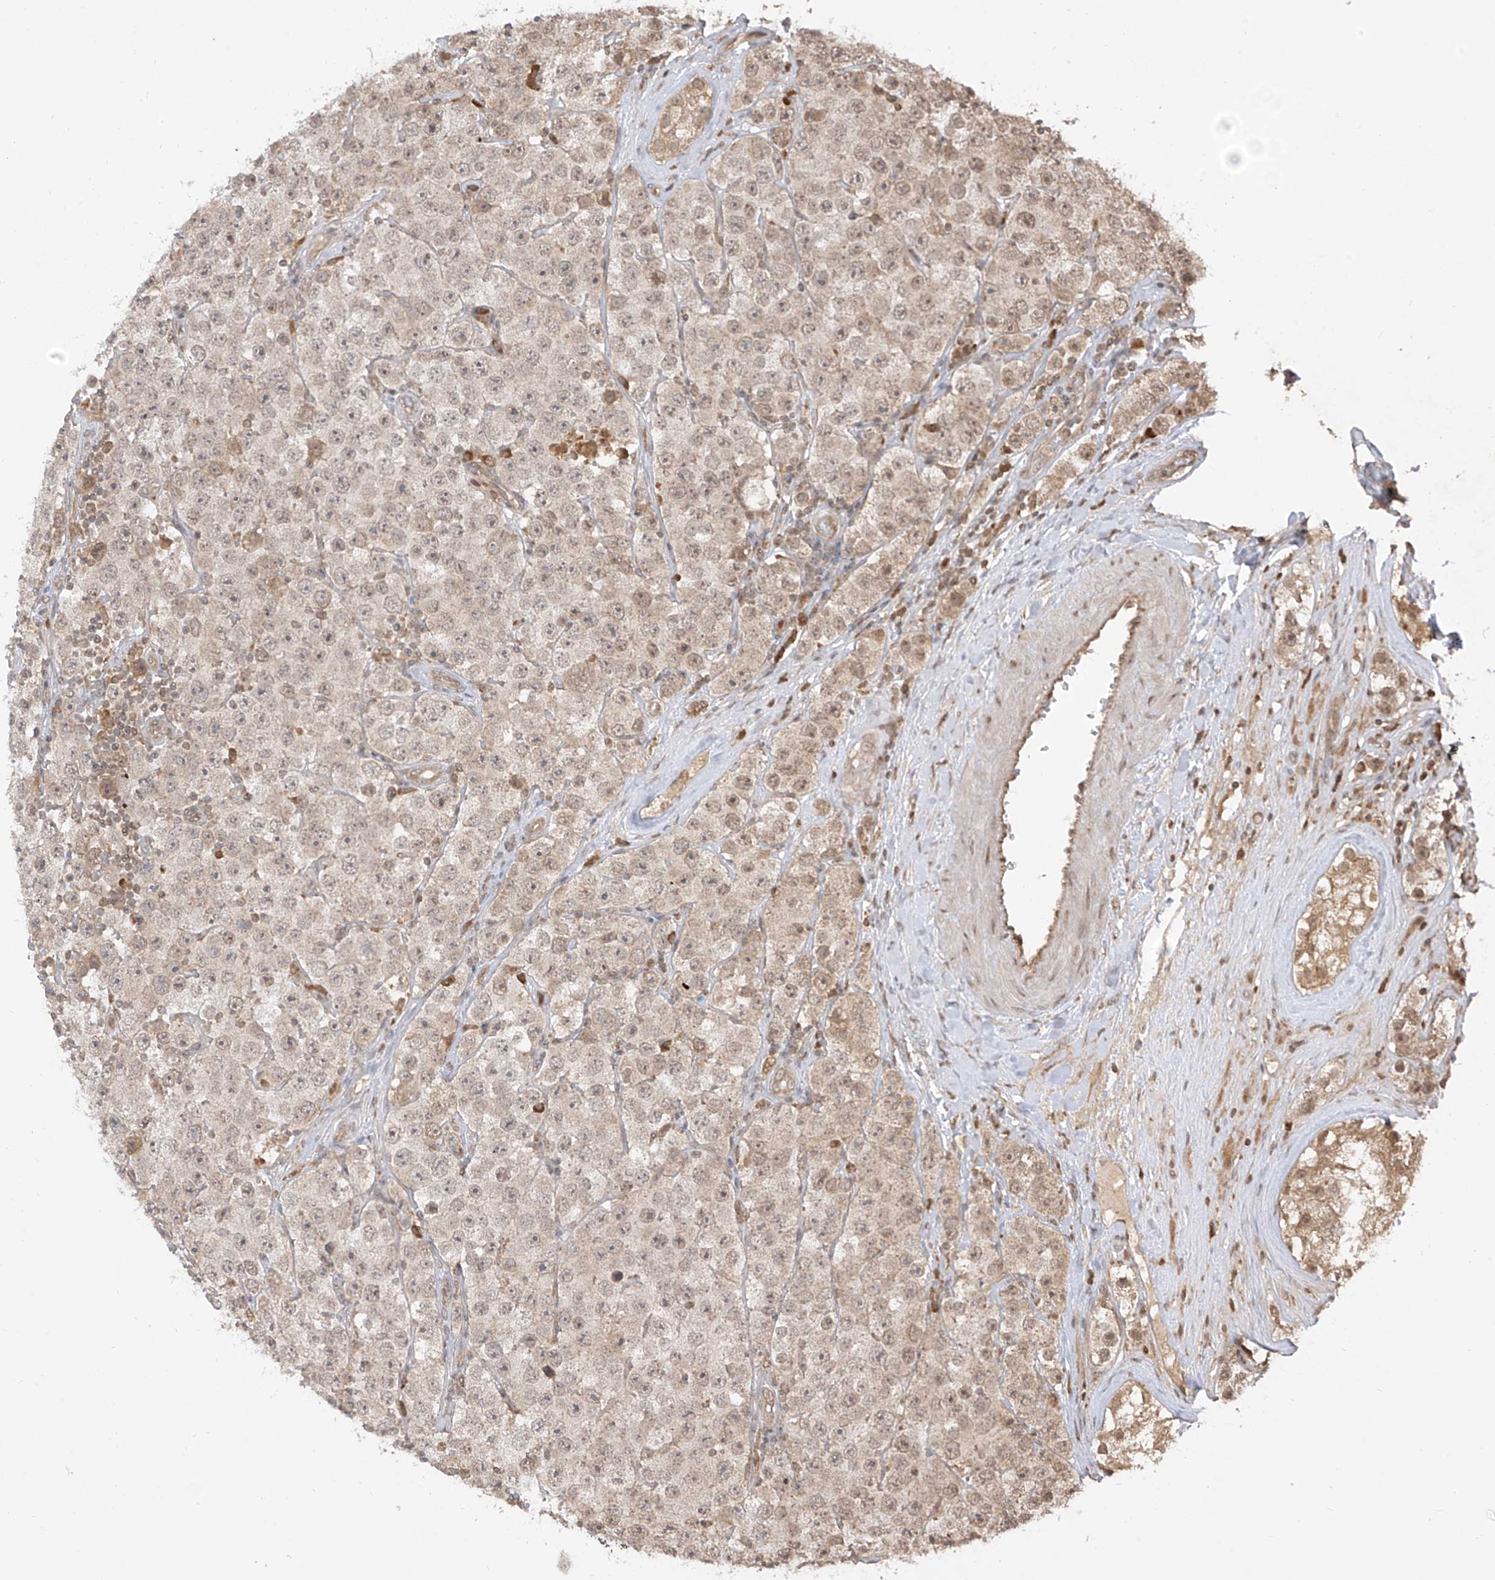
{"staining": {"intensity": "weak", "quantity": "25%-75%", "location": "cytoplasmic/membranous,nuclear"}, "tissue": "testis cancer", "cell_type": "Tumor cells", "image_type": "cancer", "snomed": [{"axis": "morphology", "description": "Seminoma, NOS"}, {"axis": "topography", "description": "Testis"}], "caption": "Seminoma (testis) stained with DAB (3,3'-diaminobenzidine) immunohistochemistry exhibits low levels of weak cytoplasmic/membranous and nuclear positivity in approximately 25%-75% of tumor cells.", "gene": "LCOR", "patient": {"sex": "male", "age": 28}}